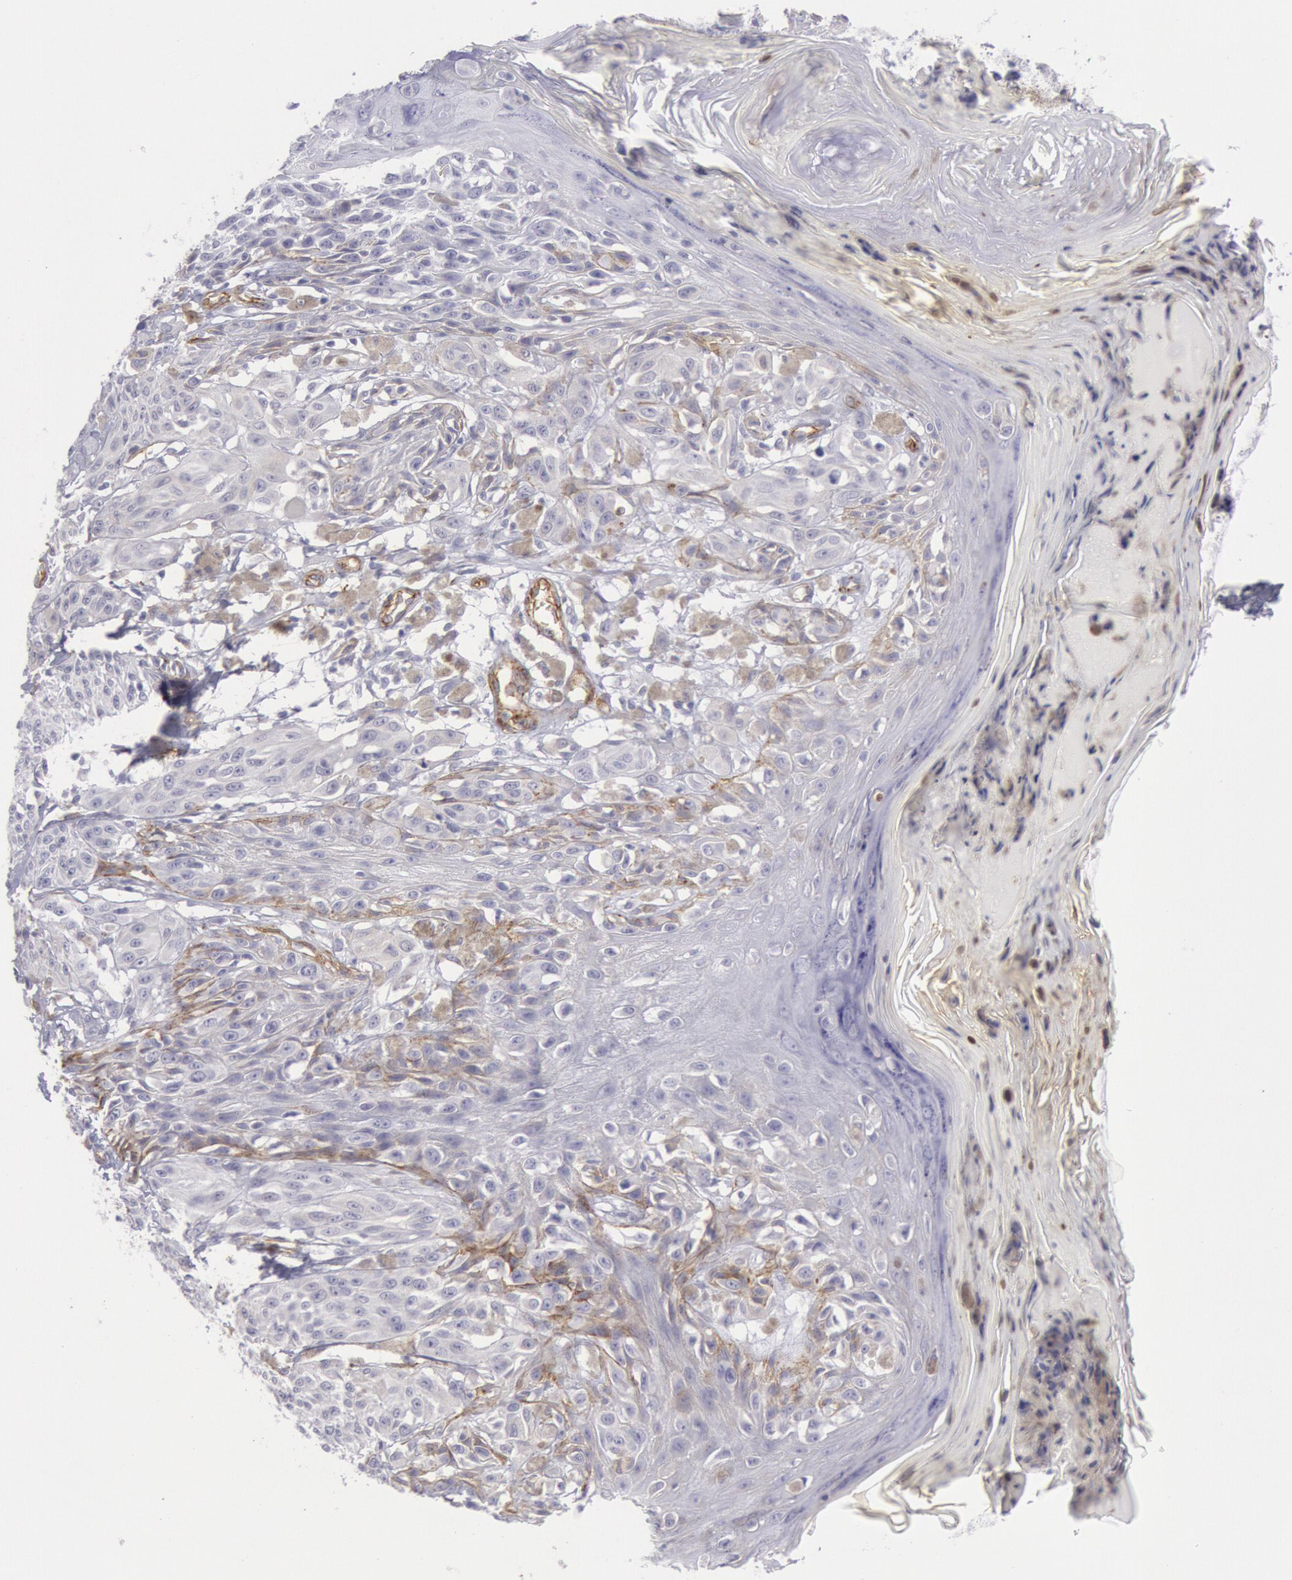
{"staining": {"intensity": "negative", "quantity": "none", "location": "none"}, "tissue": "melanoma", "cell_type": "Tumor cells", "image_type": "cancer", "snomed": [{"axis": "morphology", "description": "Malignant melanoma, NOS"}, {"axis": "topography", "description": "Skin"}], "caption": "Protein analysis of malignant melanoma displays no significant positivity in tumor cells. Brightfield microscopy of IHC stained with DAB (brown) and hematoxylin (blue), captured at high magnification.", "gene": "CDH13", "patient": {"sex": "female", "age": 77}}